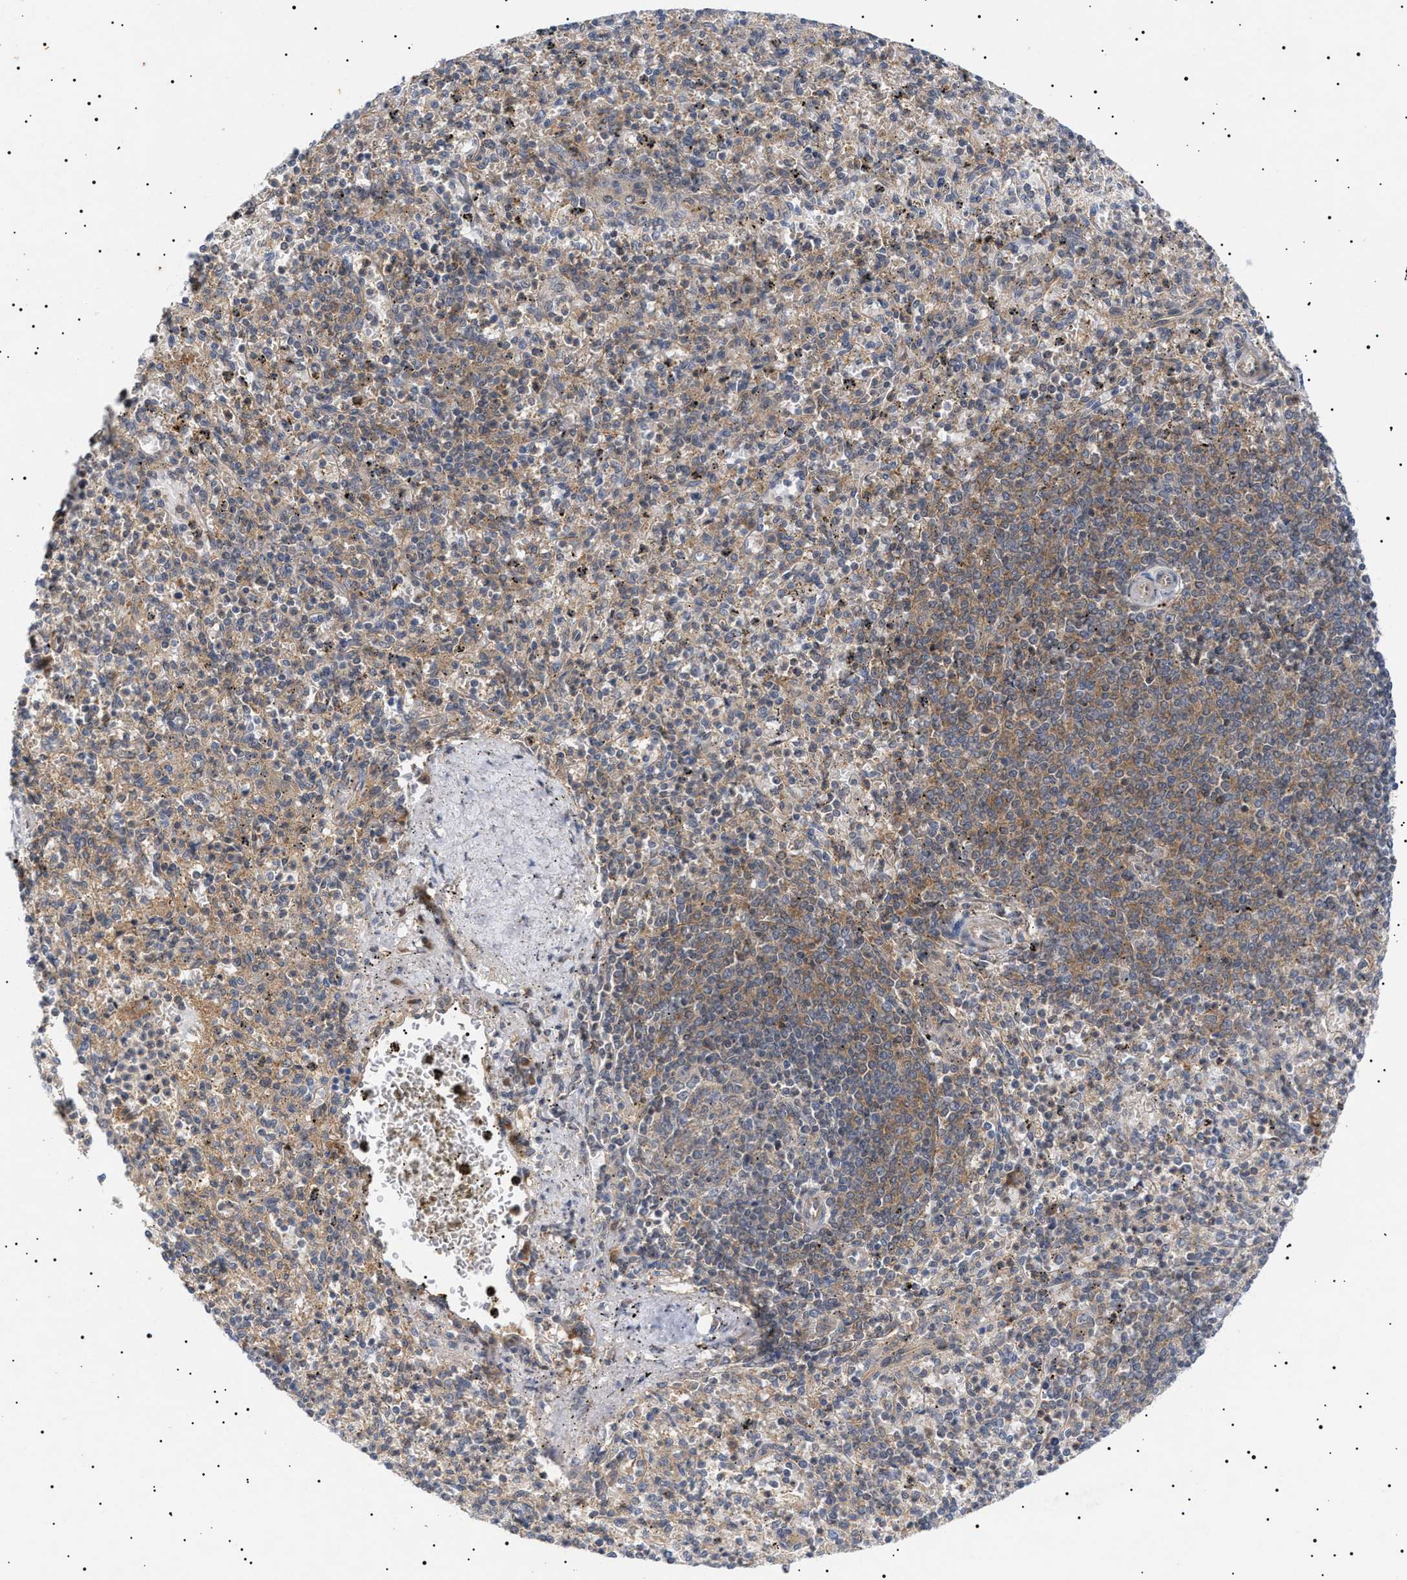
{"staining": {"intensity": "weak", "quantity": "25%-75%", "location": "cytoplasmic/membranous"}, "tissue": "spleen", "cell_type": "Cells in red pulp", "image_type": "normal", "snomed": [{"axis": "morphology", "description": "Normal tissue, NOS"}, {"axis": "topography", "description": "Spleen"}], "caption": "A brown stain labels weak cytoplasmic/membranous staining of a protein in cells in red pulp of normal spleen. The staining is performed using DAB (3,3'-diaminobenzidine) brown chromogen to label protein expression. The nuclei are counter-stained blue using hematoxylin.", "gene": "NPLOC4", "patient": {"sex": "male", "age": 72}}